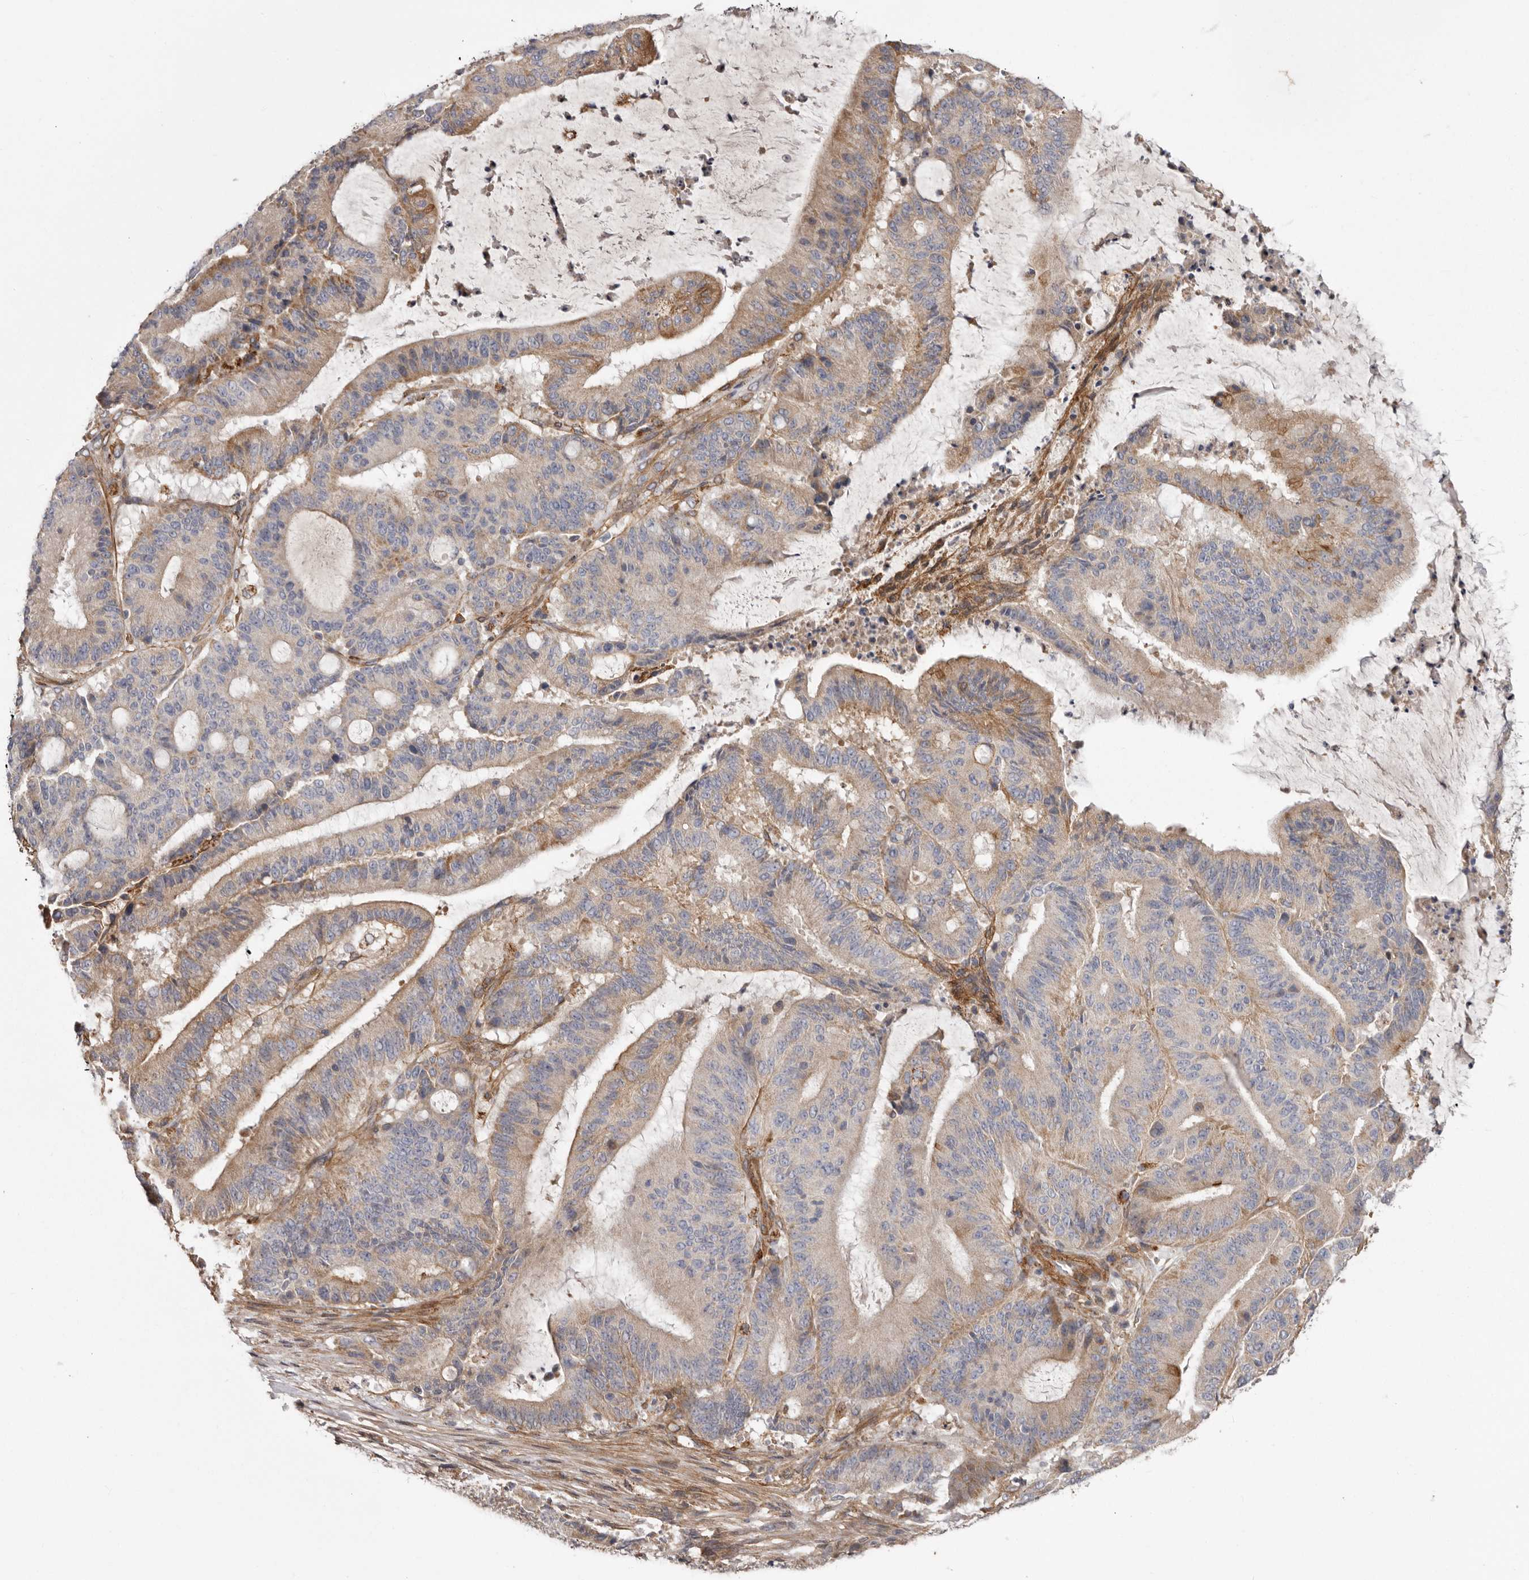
{"staining": {"intensity": "moderate", "quantity": "25%-75%", "location": "cytoplasmic/membranous"}, "tissue": "liver cancer", "cell_type": "Tumor cells", "image_type": "cancer", "snomed": [{"axis": "morphology", "description": "Normal tissue, NOS"}, {"axis": "morphology", "description": "Cholangiocarcinoma"}, {"axis": "topography", "description": "Liver"}, {"axis": "topography", "description": "Peripheral nerve tissue"}], "caption": "The histopathology image reveals staining of cholangiocarcinoma (liver), revealing moderate cytoplasmic/membranous protein positivity (brown color) within tumor cells.", "gene": "ENAH", "patient": {"sex": "female", "age": 73}}